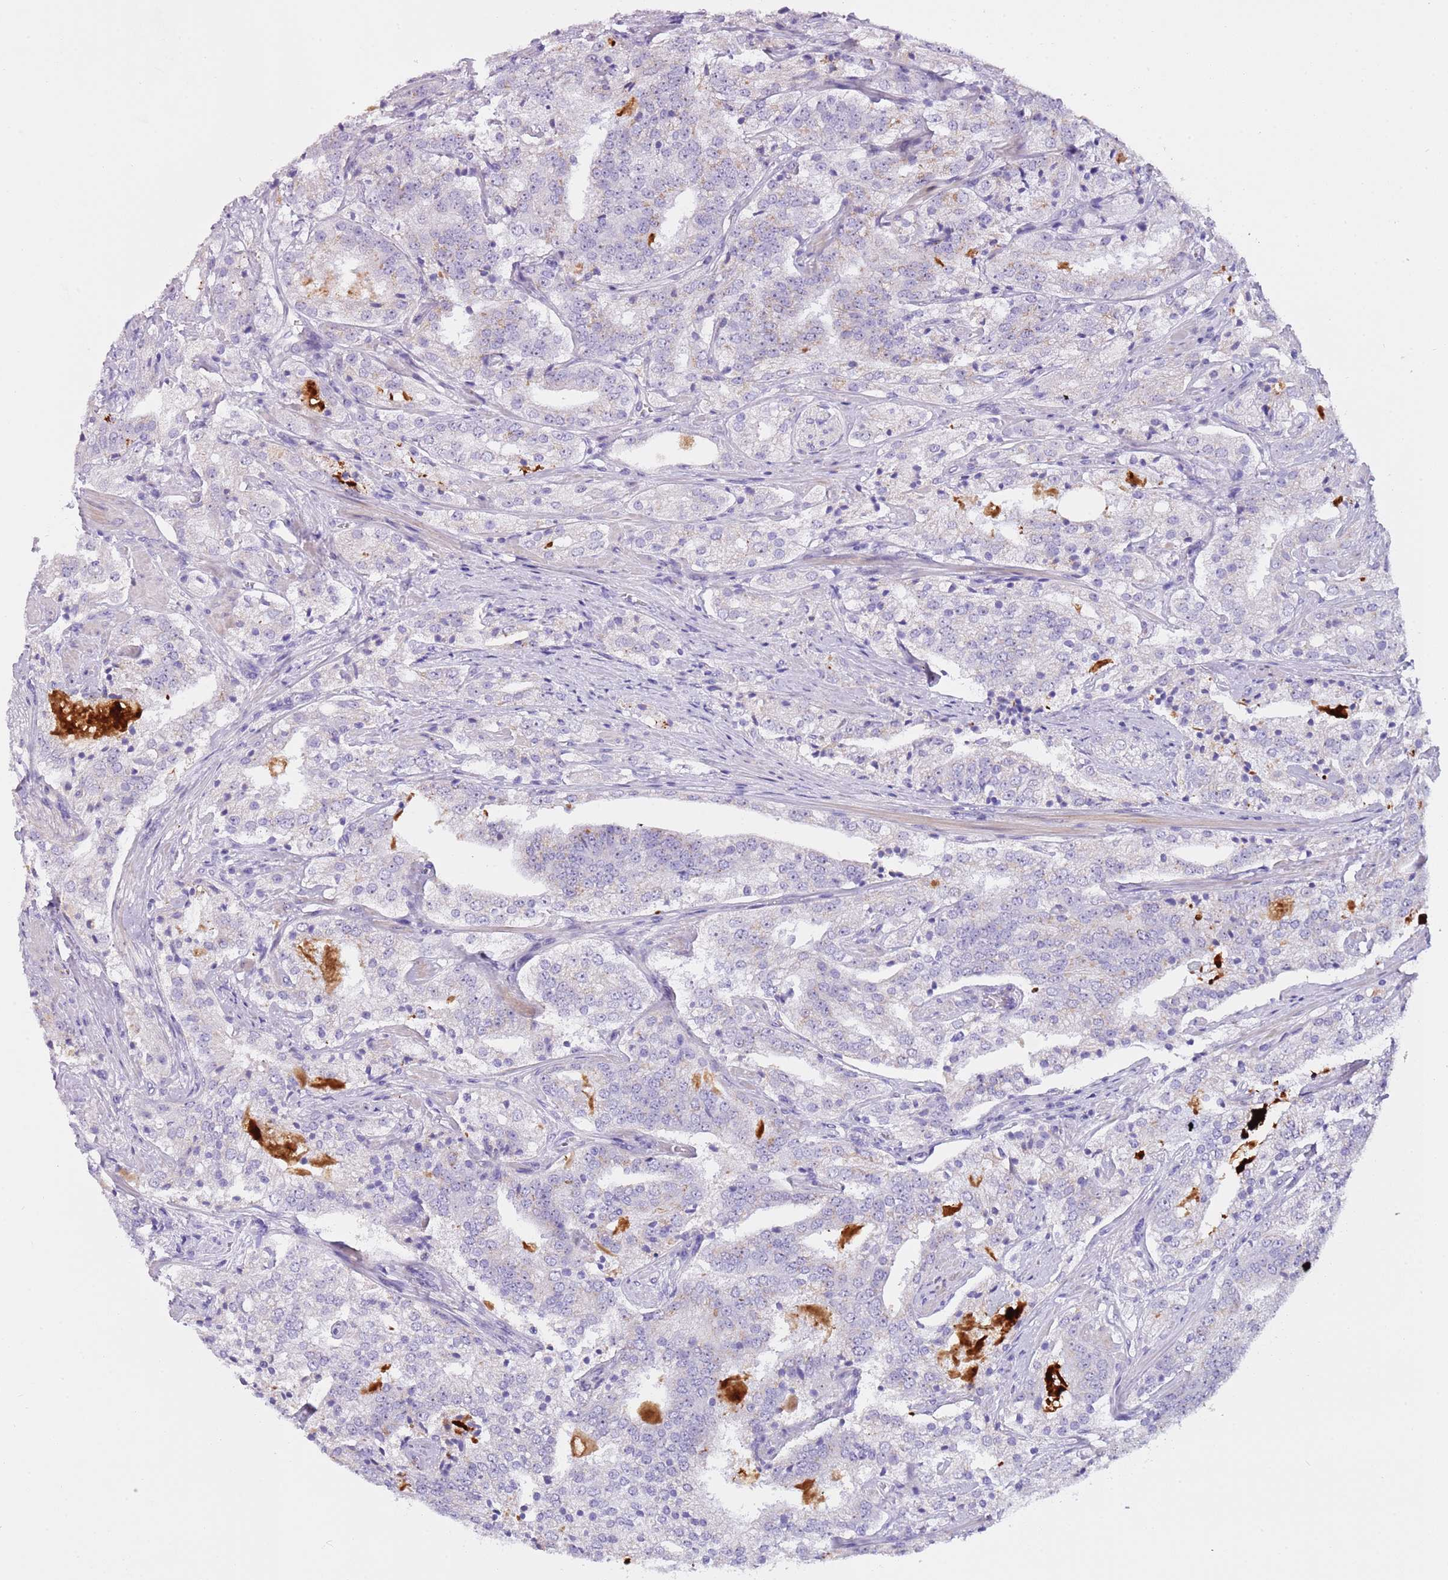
{"staining": {"intensity": "negative", "quantity": "none", "location": "none"}, "tissue": "prostate cancer", "cell_type": "Tumor cells", "image_type": "cancer", "snomed": [{"axis": "morphology", "description": "Adenocarcinoma, High grade"}, {"axis": "topography", "description": "Prostate"}], "caption": "This is an immunohistochemistry (IHC) image of prostate cancer. There is no staining in tumor cells.", "gene": "NBPF6", "patient": {"sex": "male", "age": 63}}